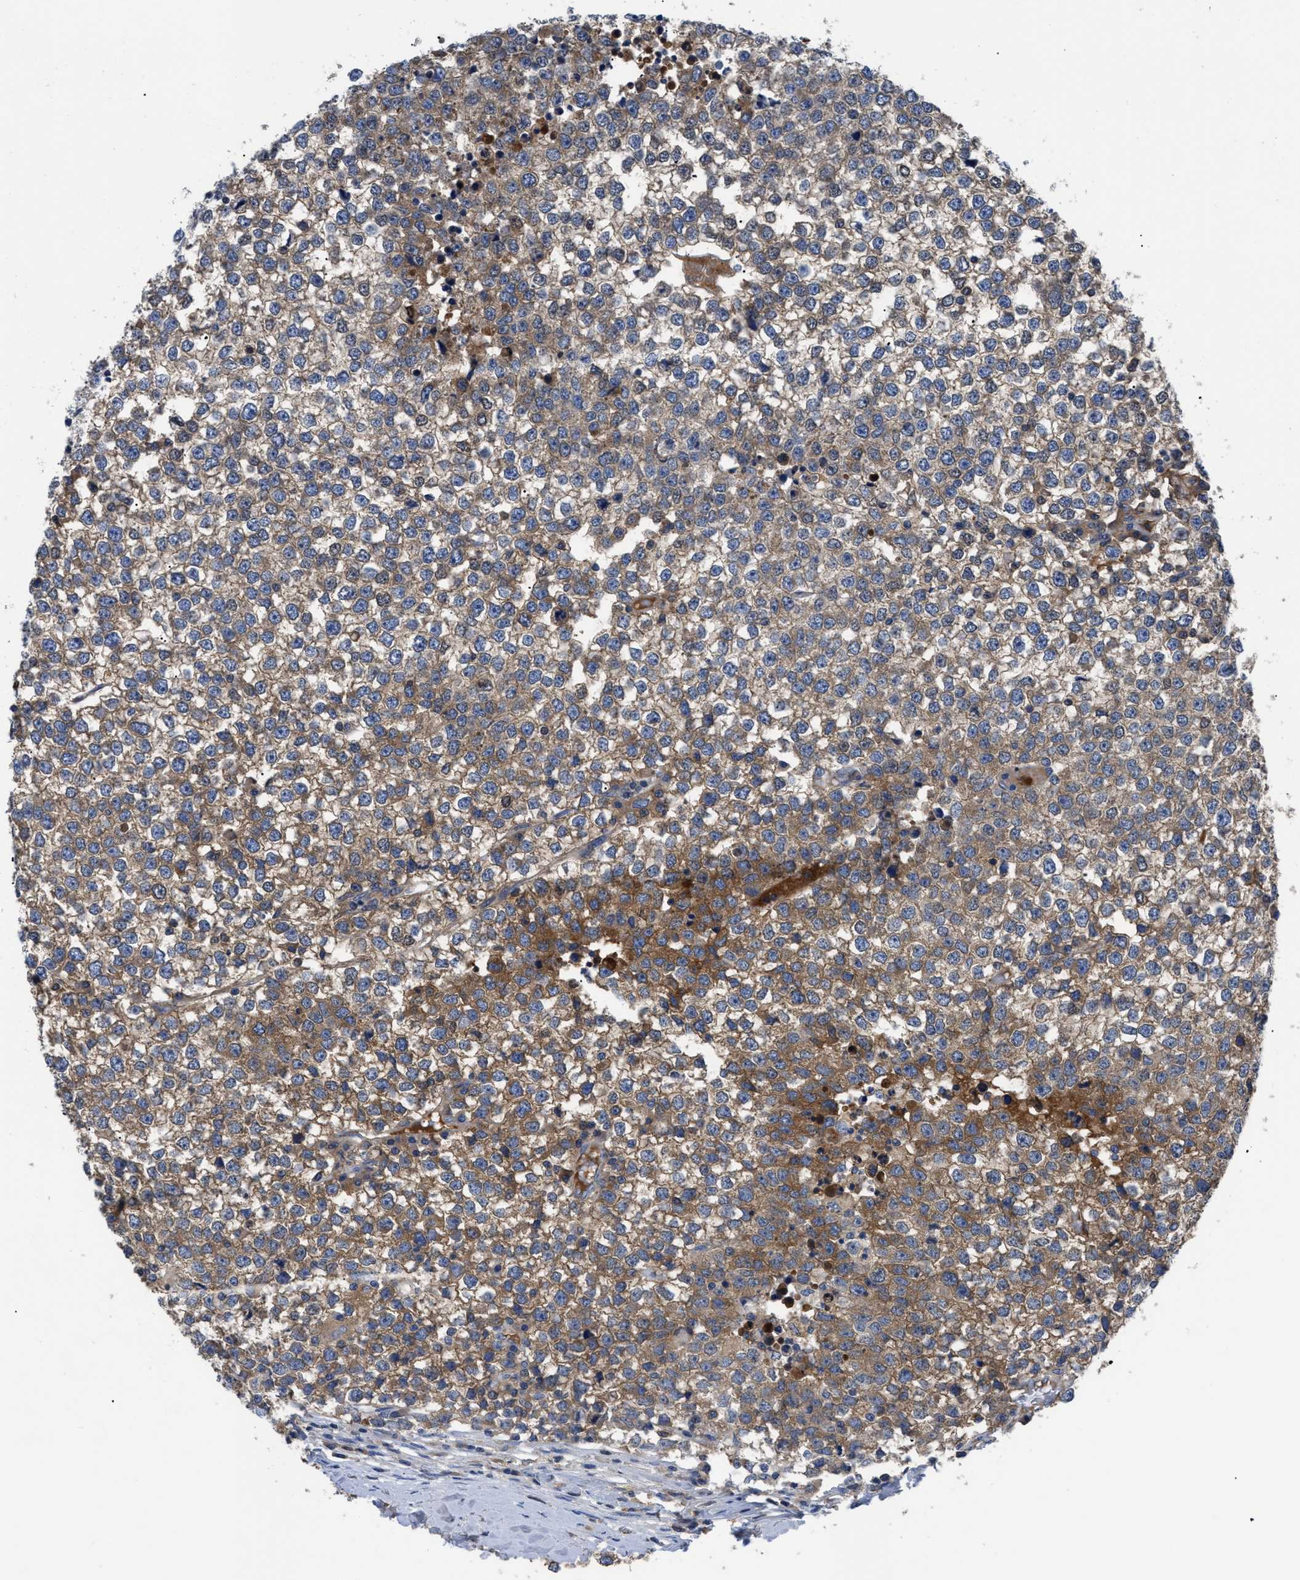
{"staining": {"intensity": "moderate", "quantity": ">75%", "location": "cytoplasmic/membranous"}, "tissue": "testis cancer", "cell_type": "Tumor cells", "image_type": "cancer", "snomed": [{"axis": "morphology", "description": "Seminoma, NOS"}, {"axis": "topography", "description": "Testis"}], "caption": "A photomicrograph showing moderate cytoplasmic/membranous expression in about >75% of tumor cells in testis cancer, as visualized by brown immunohistochemical staining.", "gene": "SERPINA6", "patient": {"sex": "male", "age": 65}}